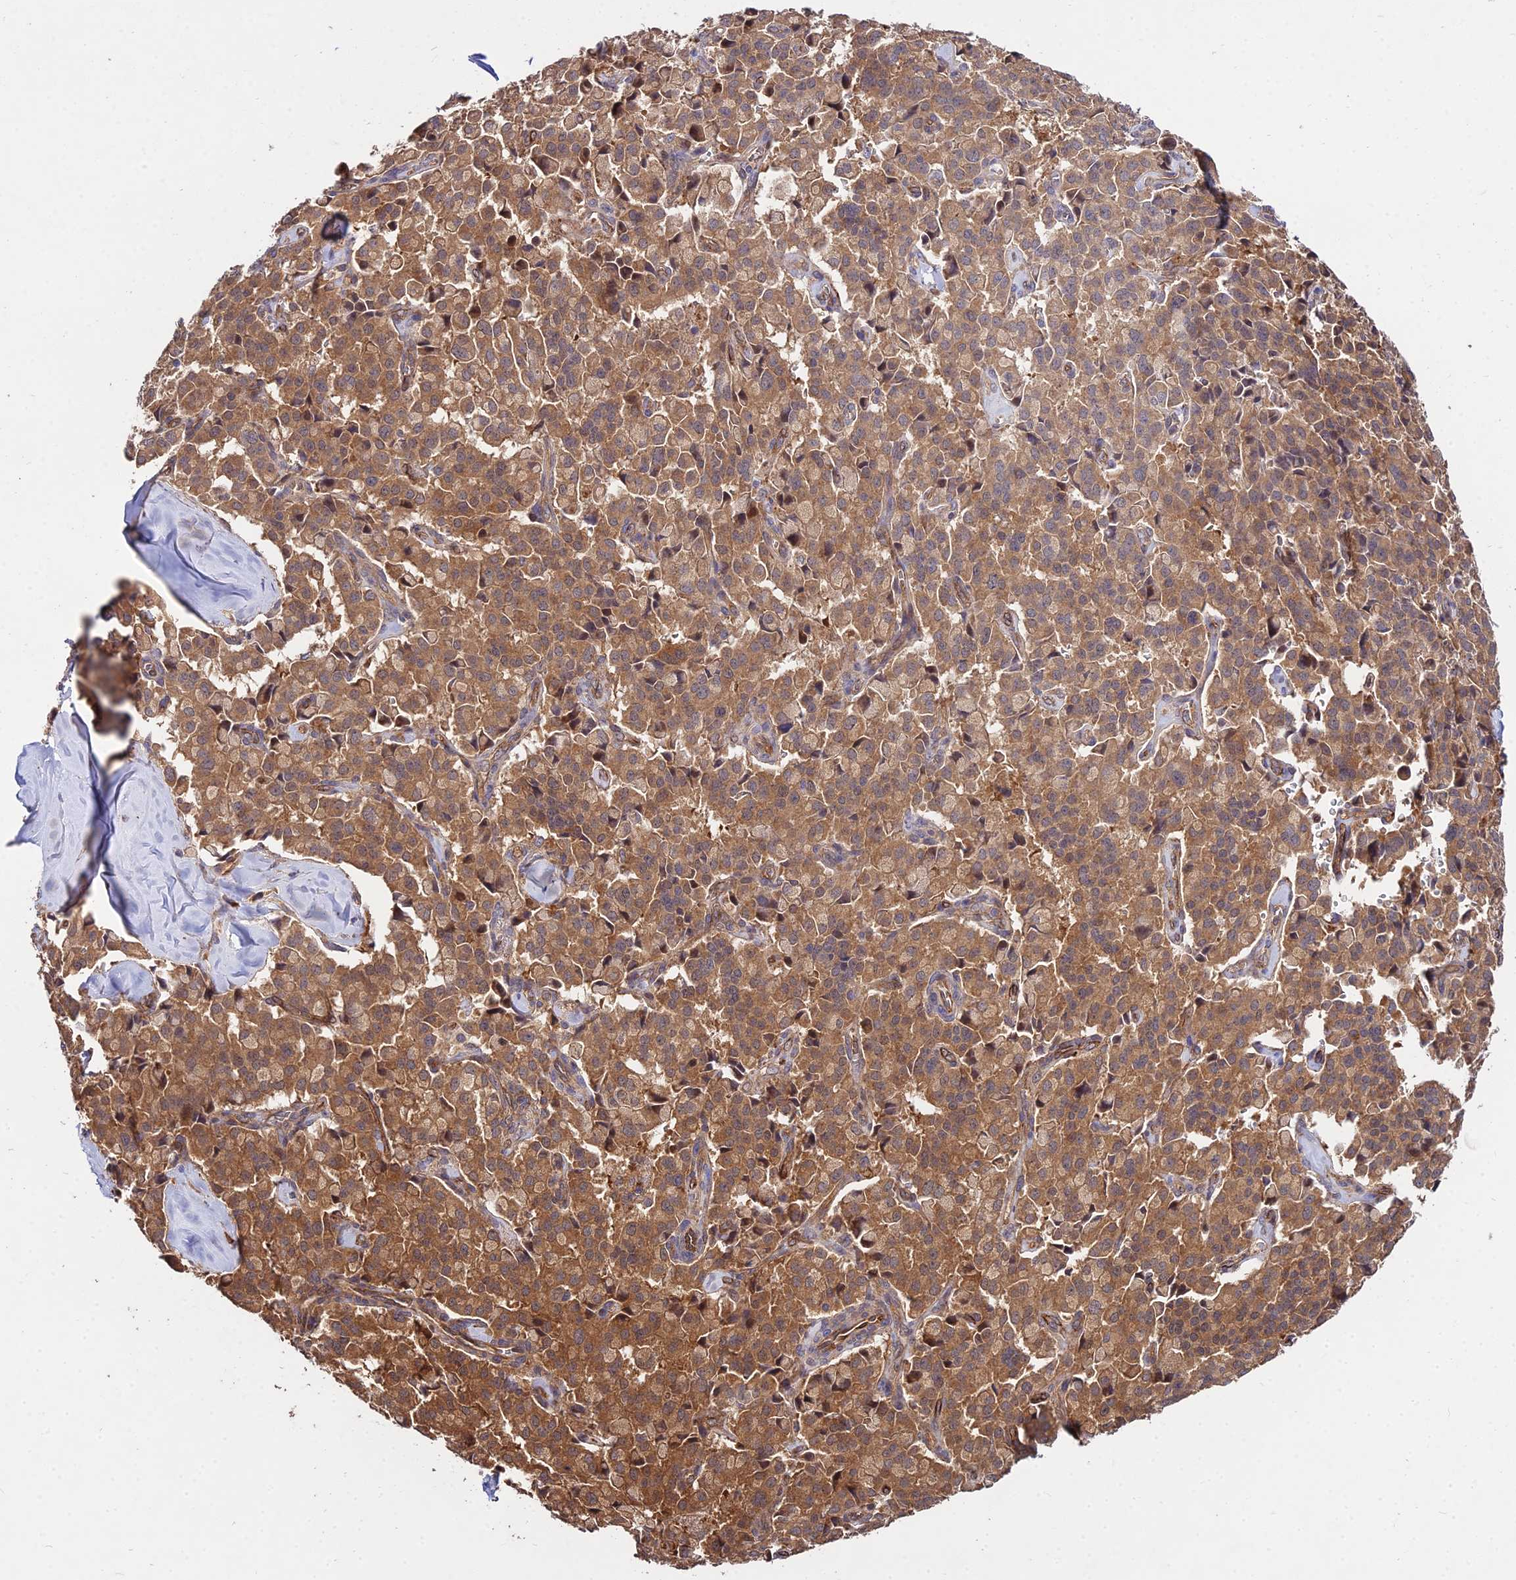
{"staining": {"intensity": "moderate", "quantity": ">75%", "location": "cytoplasmic/membranous"}, "tissue": "pancreatic cancer", "cell_type": "Tumor cells", "image_type": "cancer", "snomed": [{"axis": "morphology", "description": "Adenocarcinoma, NOS"}, {"axis": "topography", "description": "Pancreas"}], "caption": "Protein staining shows moderate cytoplasmic/membranous staining in about >75% of tumor cells in adenocarcinoma (pancreatic).", "gene": "GRTP1", "patient": {"sex": "male", "age": 65}}